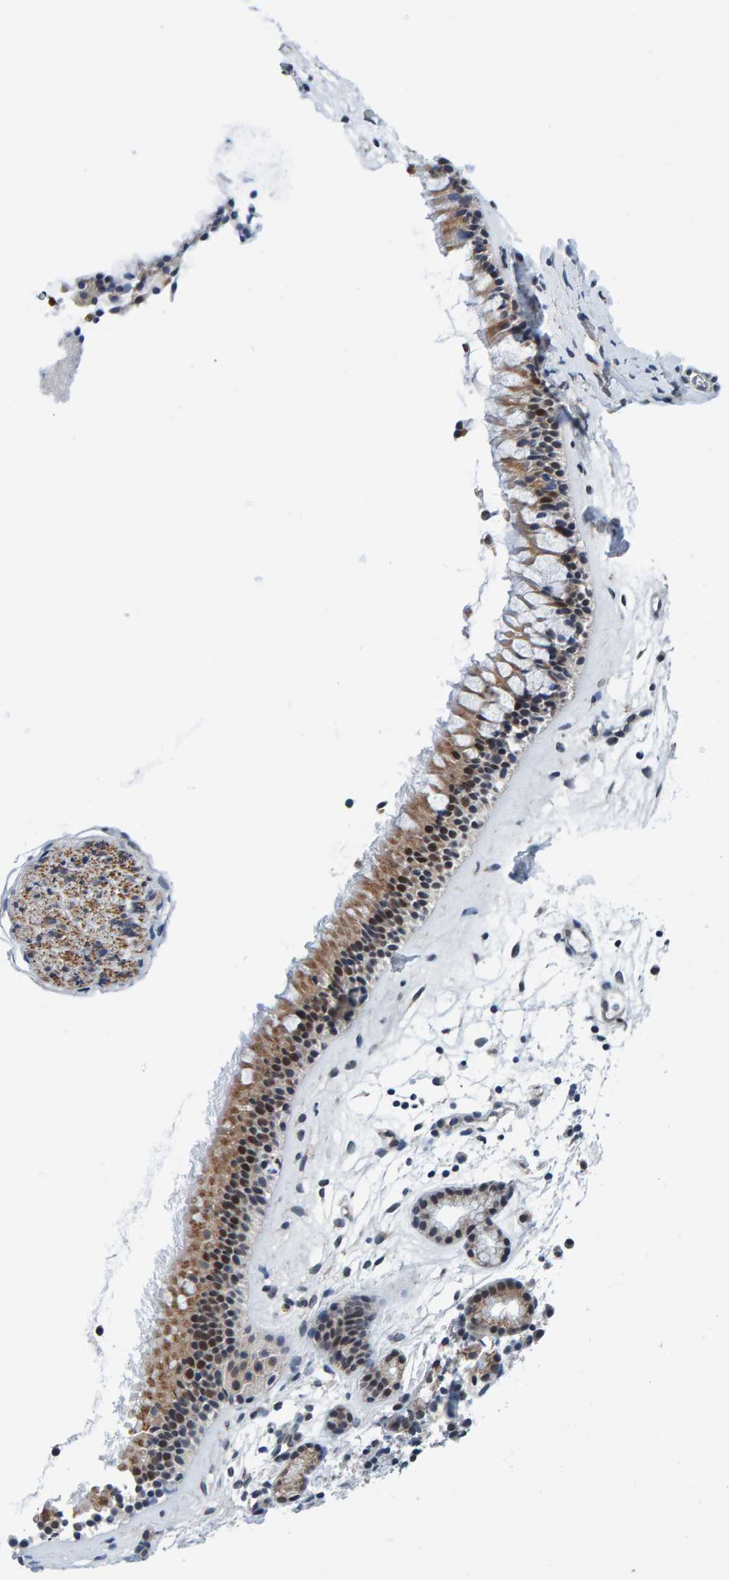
{"staining": {"intensity": "moderate", "quantity": ">75%", "location": "cytoplasmic/membranous,nuclear"}, "tissue": "nasopharynx", "cell_type": "Respiratory epithelial cells", "image_type": "normal", "snomed": [{"axis": "morphology", "description": "Normal tissue, NOS"}, {"axis": "topography", "description": "Nasopharynx"}], "caption": "A photomicrograph of nasopharynx stained for a protein reveals moderate cytoplasmic/membranous,nuclear brown staining in respiratory epithelial cells. The staining was performed using DAB to visualize the protein expression in brown, while the nuclei were stained in blue with hematoxylin (Magnification: 20x).", "gene": "SCRN2", "patient": {"sex": "female", "age": 42}}